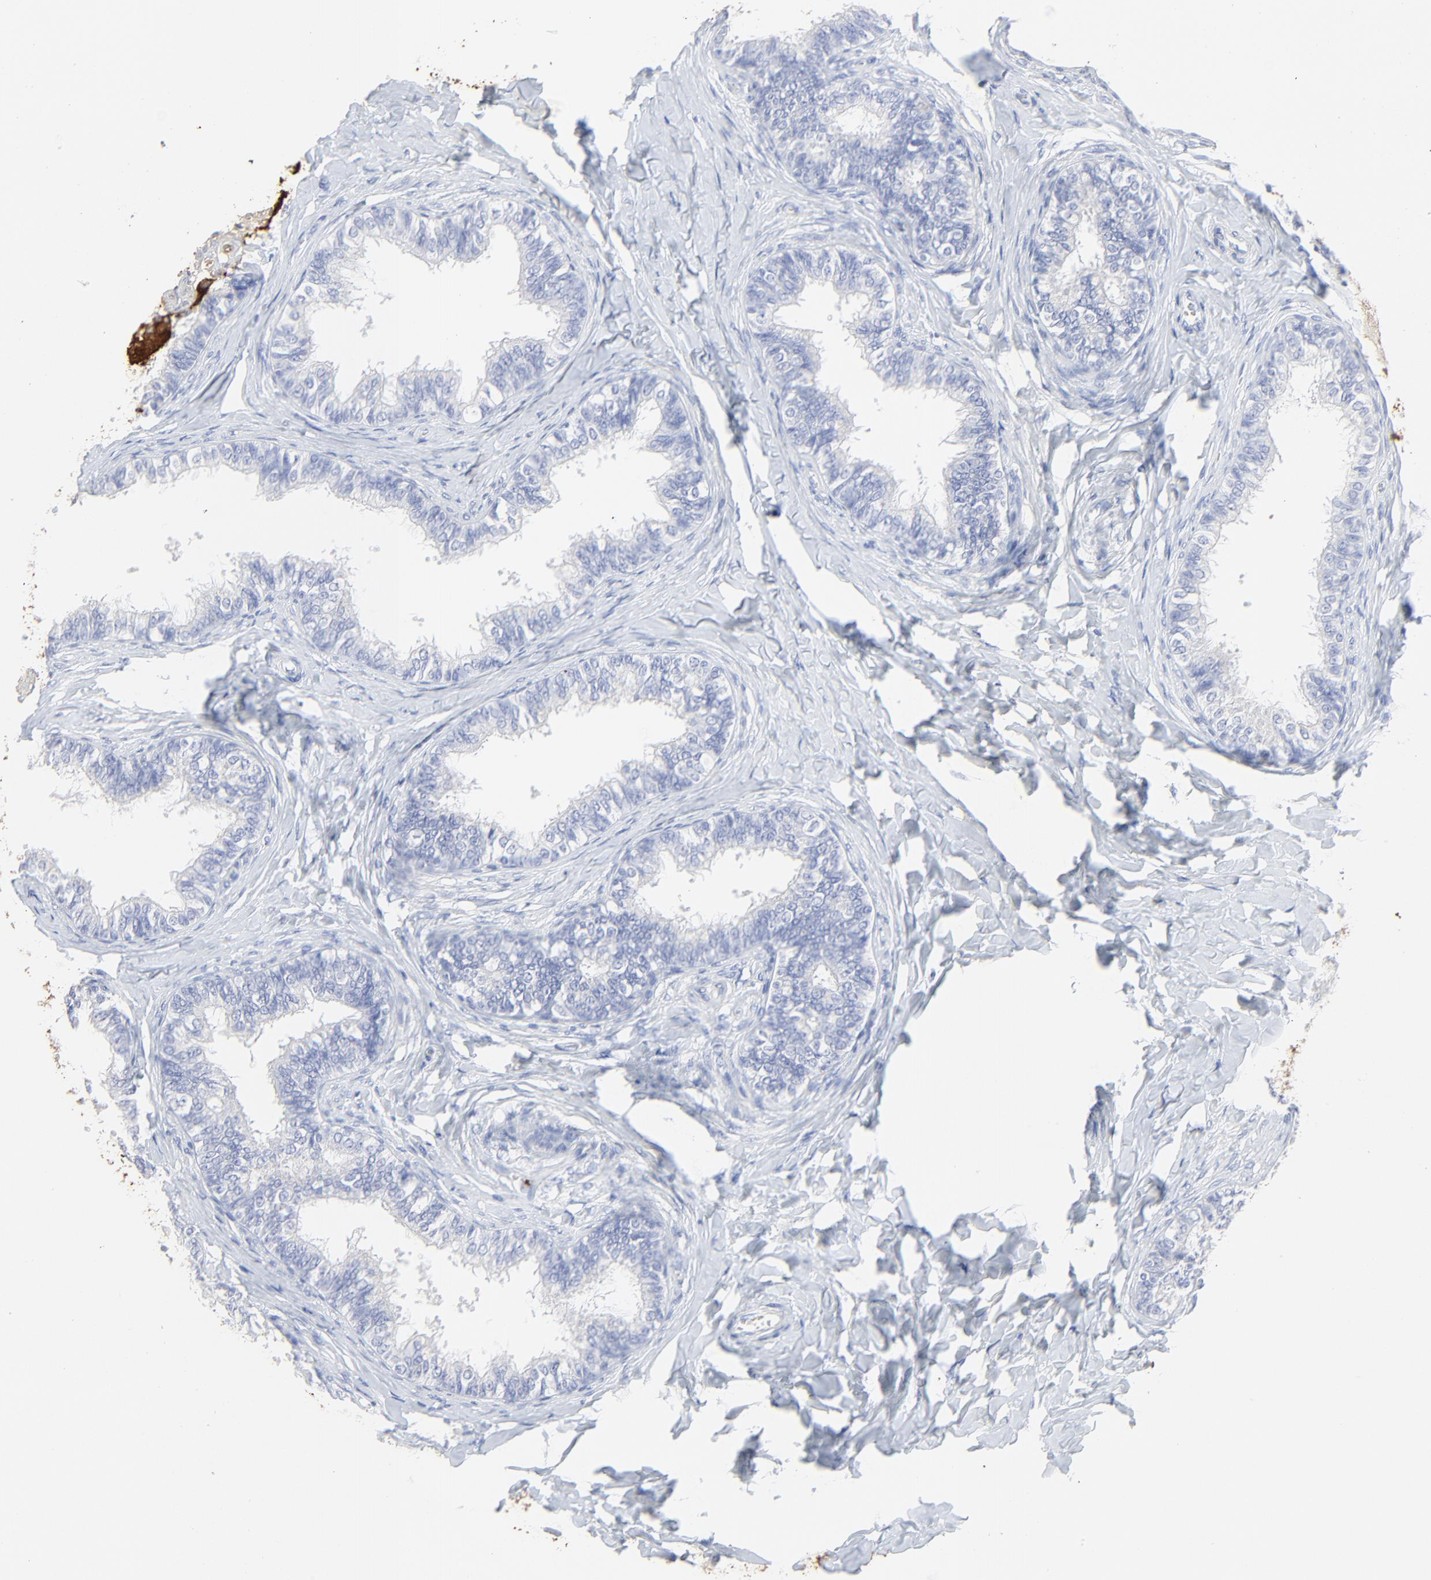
{"staining": {"intensity": "strong", "quantity": "25%-75%", "location": "cytoplasmic/membranous"}, "tissue": "epididymis", "cell_type": "Glandular cells", "image_type": "normal", "snomed": [{"axis": "morphology", "description": "Normal tissue, NOS"}, {"axis": "topography", "description": "Epididymis"}], "caption": "The histopathology image demonstrates staining of unremarkable epididymis, revealing strong cytoplasmic/membranous protein positivity (brown color) within glandular cells.", "gene": "LCN2", "patient": {"sex": "male", "age": 26}}